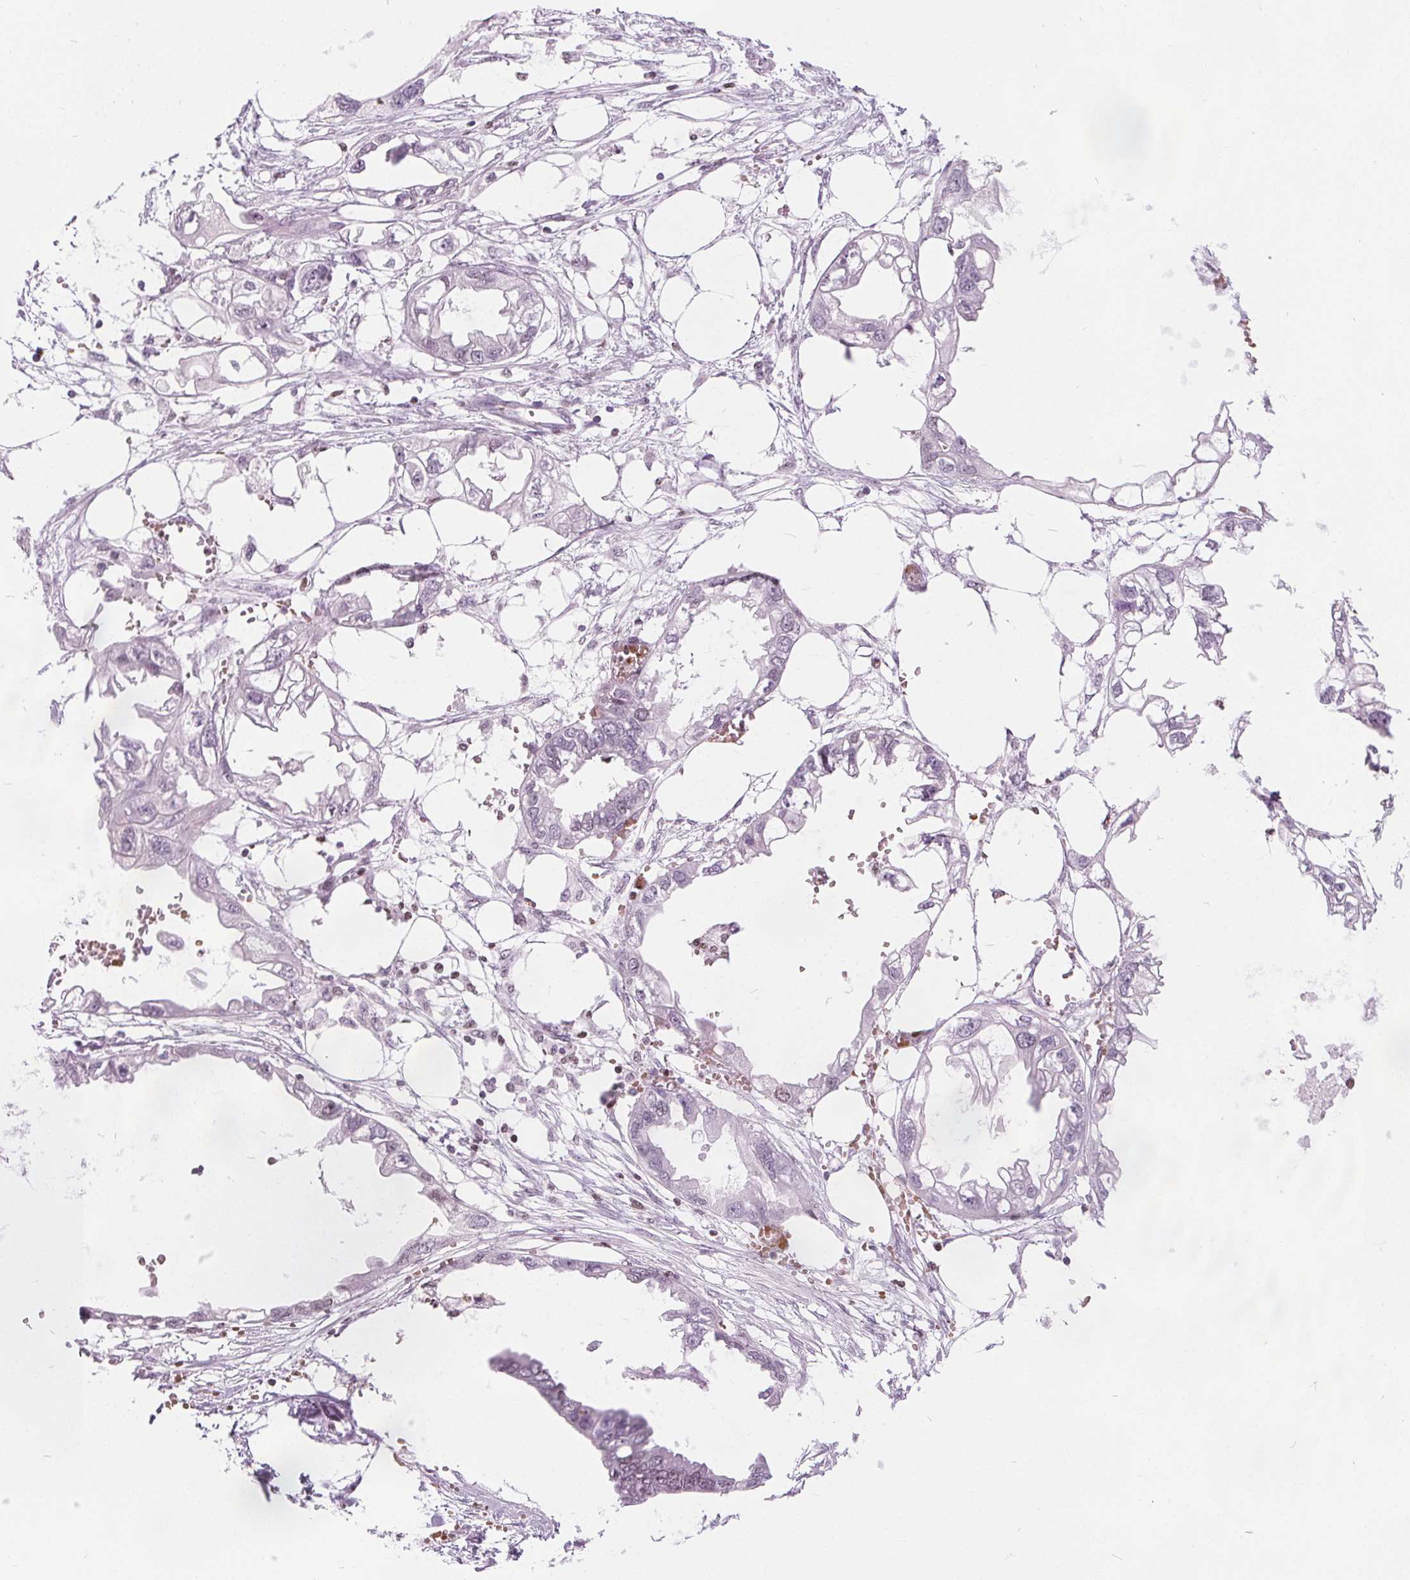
{"staining": {"intensity": "negative", "quantity": "none", "location": "none"}, "tissue": "endometrial cancer", "cell_type": "Tumor cells", "image_type": "cancer", "snomed": [{"axis": "morphology", "description": "Adenocarcinoma, NOS"}, {"axis": "morphology", "description": "Adenocarcinoma, metastatic, NOS"}, {"axis": "topography", "description": "Adipose tissue"}, {"axis": "topography", "description": "Endometrium"}], "caption": "A histopathology image of endometrial cancer stained for a protein demonstrates no brown staining in tumor cells.", "gene": "ISLR2", "patient": {"sex": "female", "age": 67}}